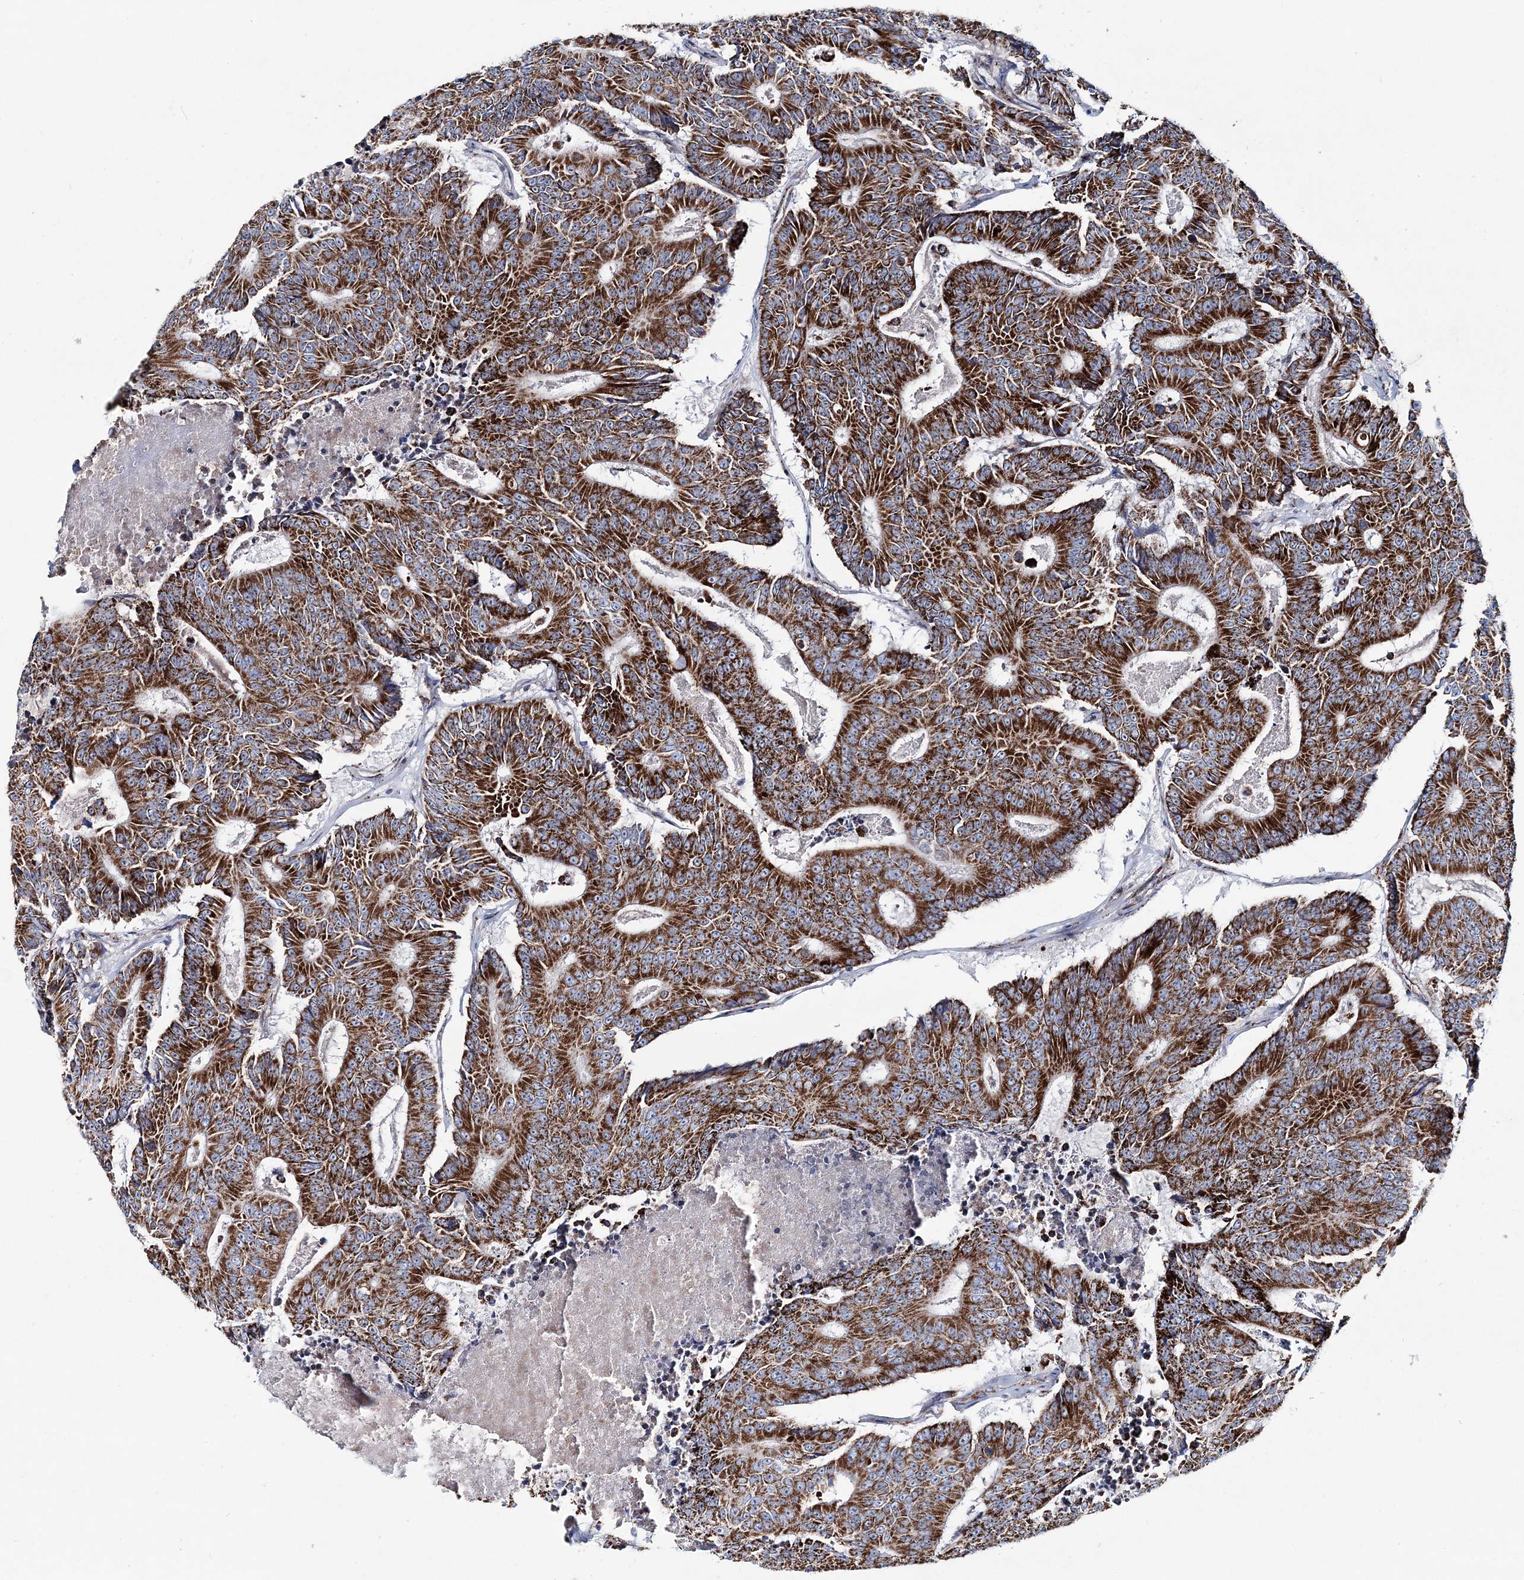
{"staining": {"intensity": "strong", "quantity": ">75%", "location": "cytoplasmic/membranous"}, "tissue": "colorectal cancer", "cell_type": "Tumor cells", "image_type": "cancer", "snomed": [{"axis": "morphology", "description": "Adenocarcinoma, NOS"}, {"axis": "topography", "description": "Colon"}], "caption": "An immunohistochemistry micrograph of tumor tissue is shown. Protein staining in brown shows strong cytoplasmic/membranous positivity in colorectal cancer within tumor cells. (Stains: DAB in brown, nuclei in blue, Microscopy: brightfield microscopy at high magnification).", "gene": "ARHGAP6", "patient": {"sex": "male", "age": 83}}